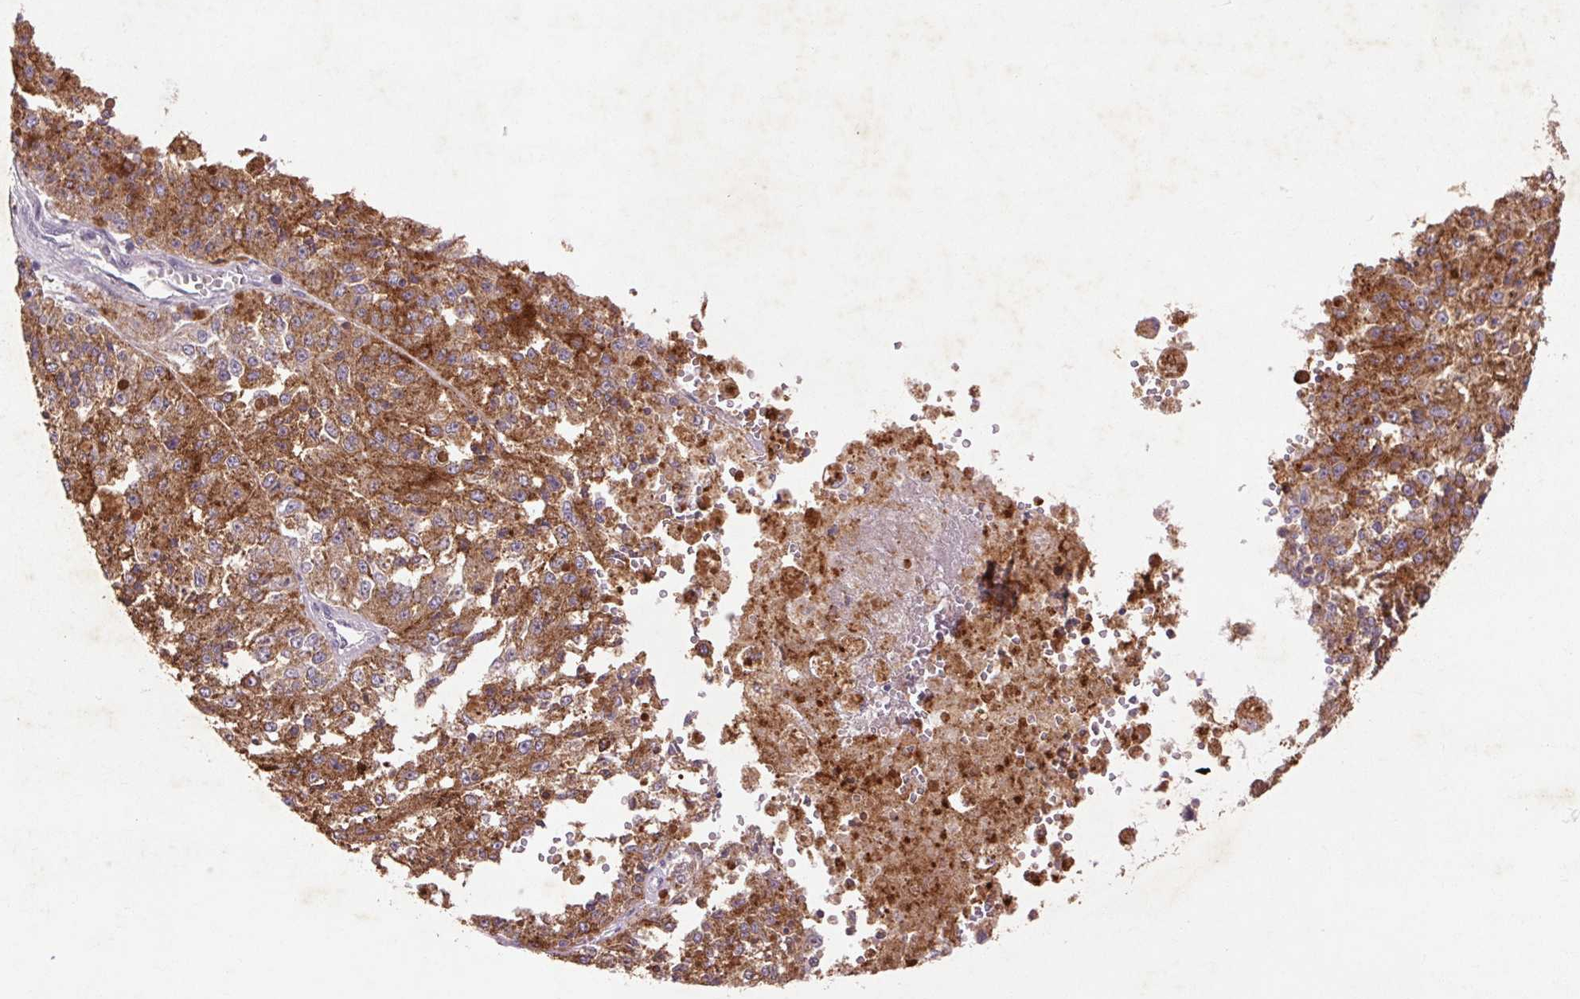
{"staining": {"intensity": "moderate", "quantity": ">75%", "location": "cytoplasmic/membranous"}, "tissue": "melanoma", "cell_type": "Tumor cells", "image_type": "cancer", "snomed": [{"axis": "morphology", "description": "Malignant melanoma, Metastatic site"}, {"axis": "topography", "description": "Lymph node"}], "caption": "Immunohistochemistry (IHC) of melanoma displays medium levels of moderate cytoplasmic/membranous staining in approximately >75% of tumor cells. Nuclei are stained in blue.", "gene": "FNDC7", "patient": {"sex": "female", "age": 64}}